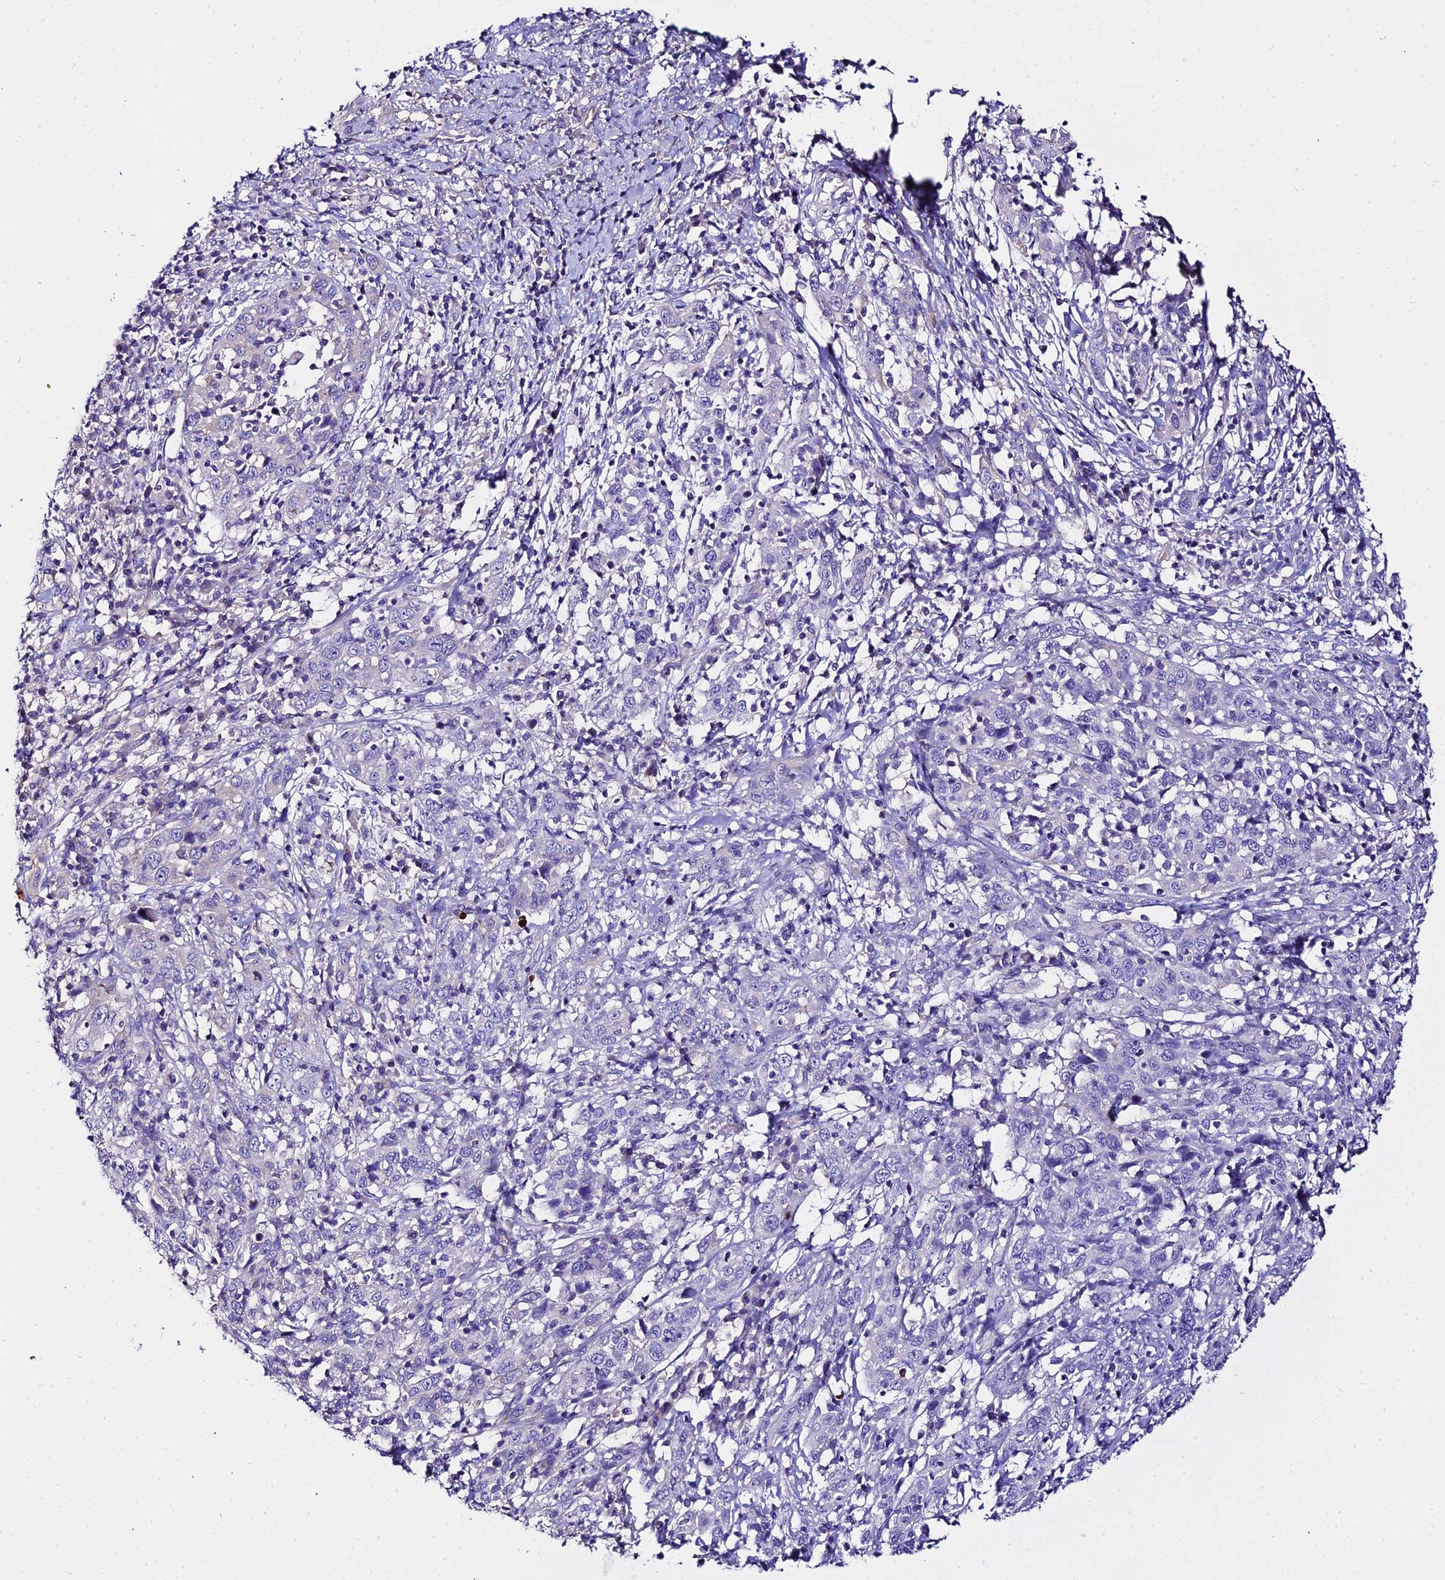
{"staining": {"intensity": "negative", "quantity": "none", "location": "none"}, "tissue": "cervical cancer", "cell_type": "Tumor cells", "image_type": "cancer", "snomed": [{"axis": "morphology", "description": "Squamous cell carcinoma, NOS"}, {"axis": "topography", "description": "Cervix"}], "caption": "Immunohistochemistry photomicrograph of human cervical cancer (squamous cell carcinoma) stained for a protein (brown), which demonstrates no expression in tumor cells.", "gene": "TUBA3D", "patient": {"sex": "female", "age": 46}}